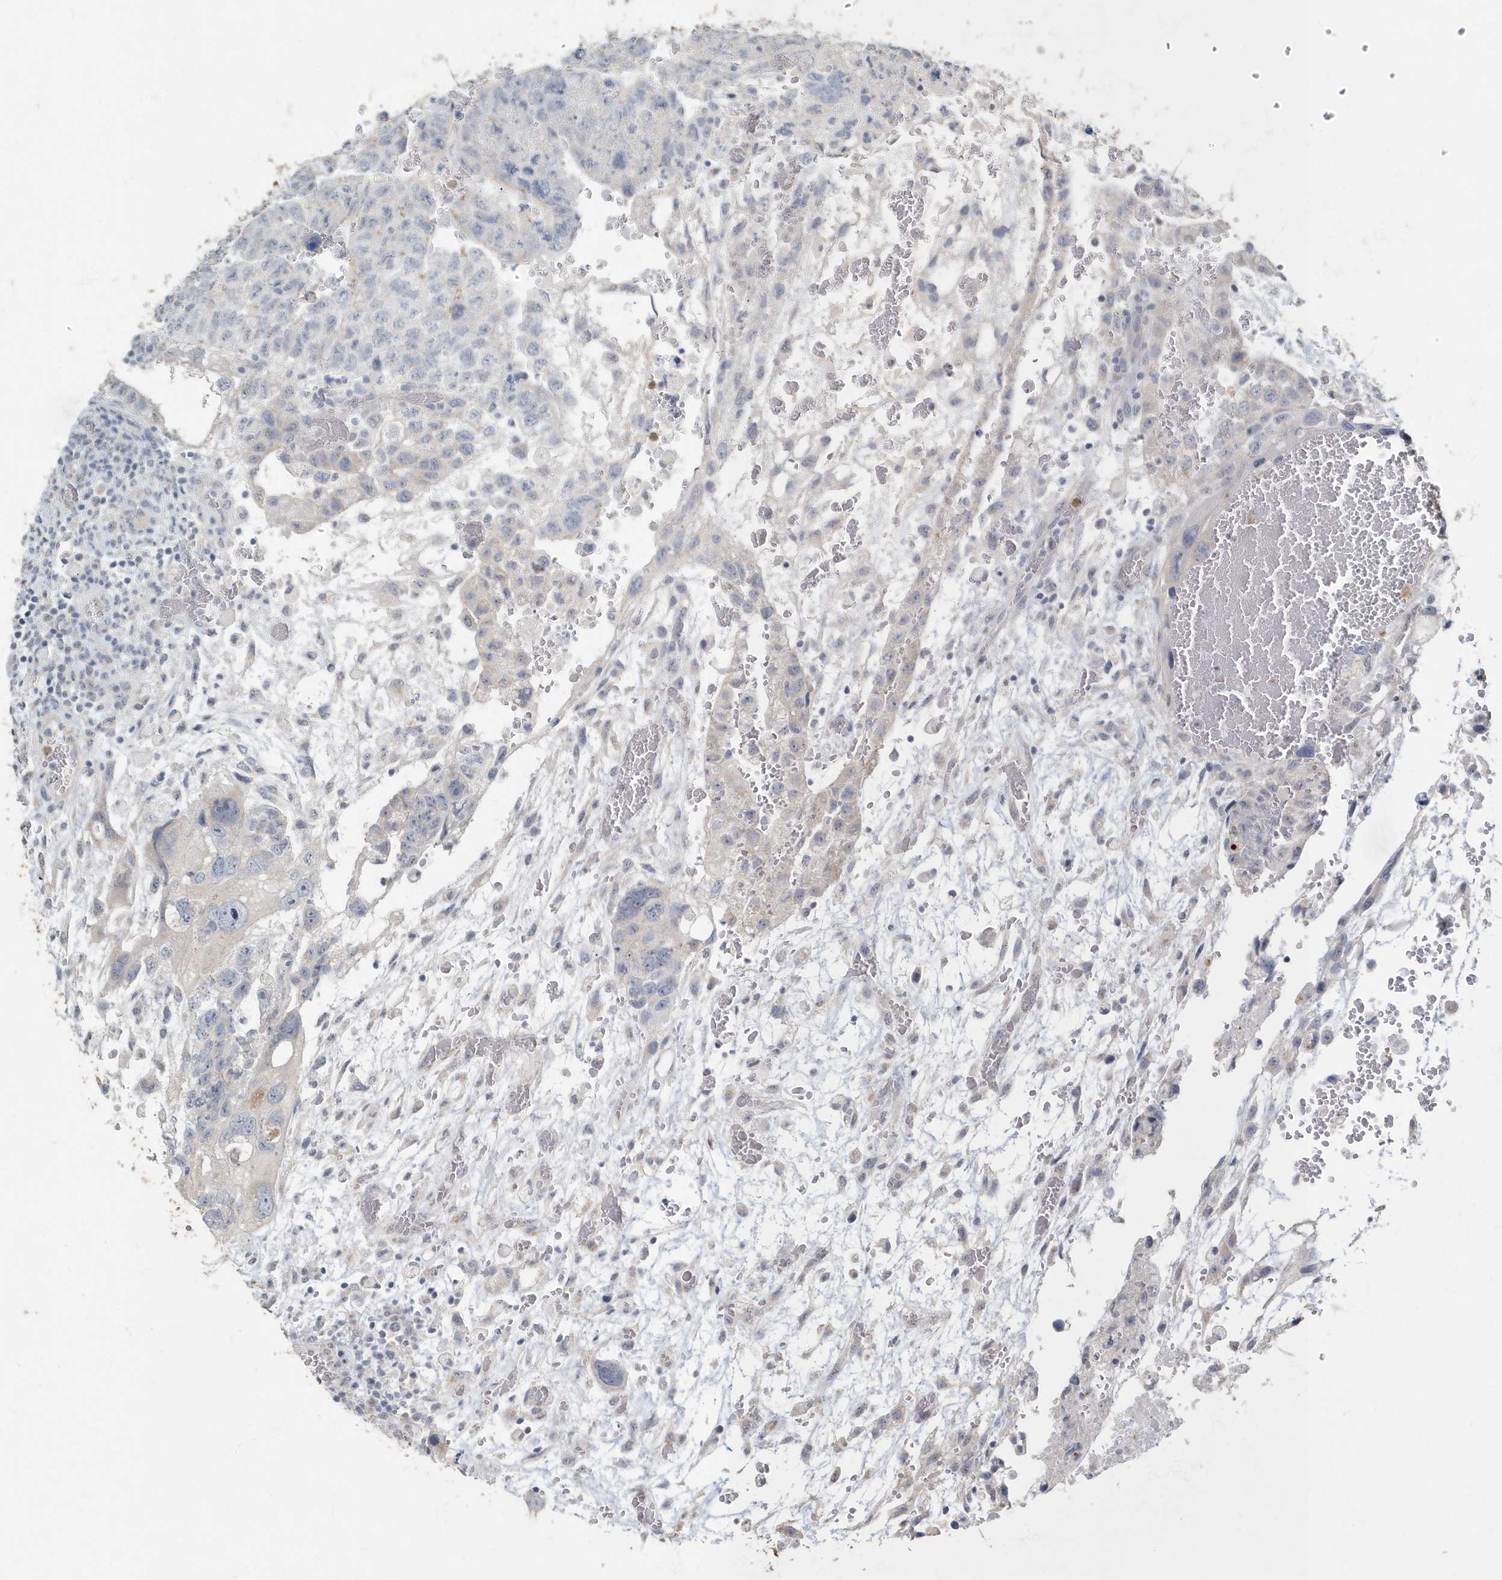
{"staining": {"intensity": "negative", "quantity": "none", "location": "none"}, "tissue": "testis cancer", "cell_type": "Tumor cells", "image_type": "cancer", "snomed": [{"axis": "morphology", "description": "Carcinoma, Embryonal, NOS"}, {"axis": "topography", "description": "Testis"}], "caption": "Immunohistochemistry (IHC) histopathology image of human embryonal carcinoma (testis) stained for a protein (brown), which reveals no positivity in tumor cells.", "gene": "MYOT", "patient": {"sex": "male", "age": 36}}